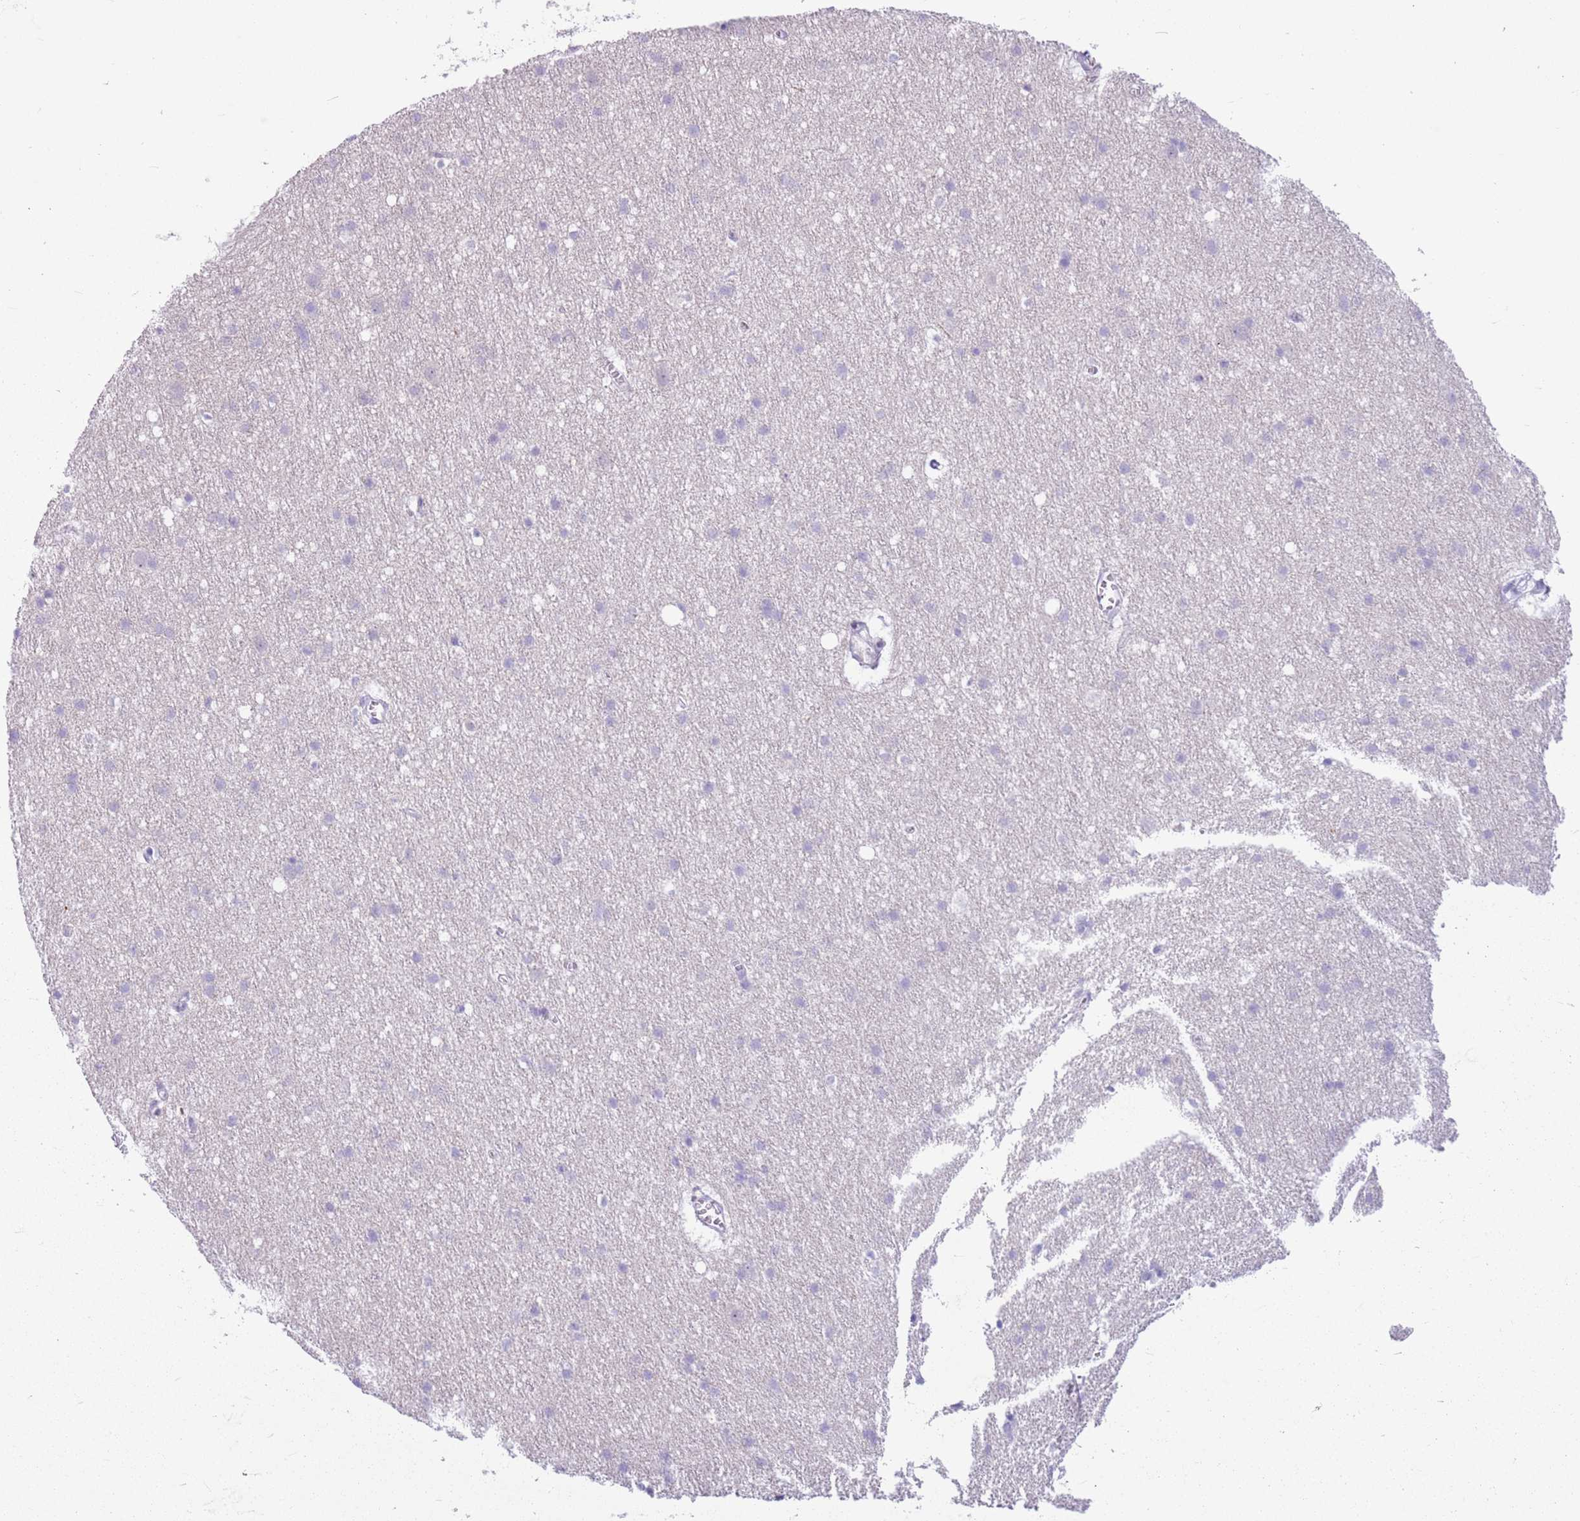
{"staining": {"intensity": "negative", "quantity": "none", "location": "none"}, "tissue": "cerebral cortex", "cell_type": "Endothelial cells", "image_type": "normal", "snomed": [{"axis": "morphology", "description": "Normal tissue, NOS"}, {"axis": "topography", "description": "Cerebral cortex"}], "caption": "Immunohistochemical staining of normal cerebral cortex displays no significant expression in endothelial cells.", "gene": "SNX6", "patient": {"sex": "male", "age": 54}}